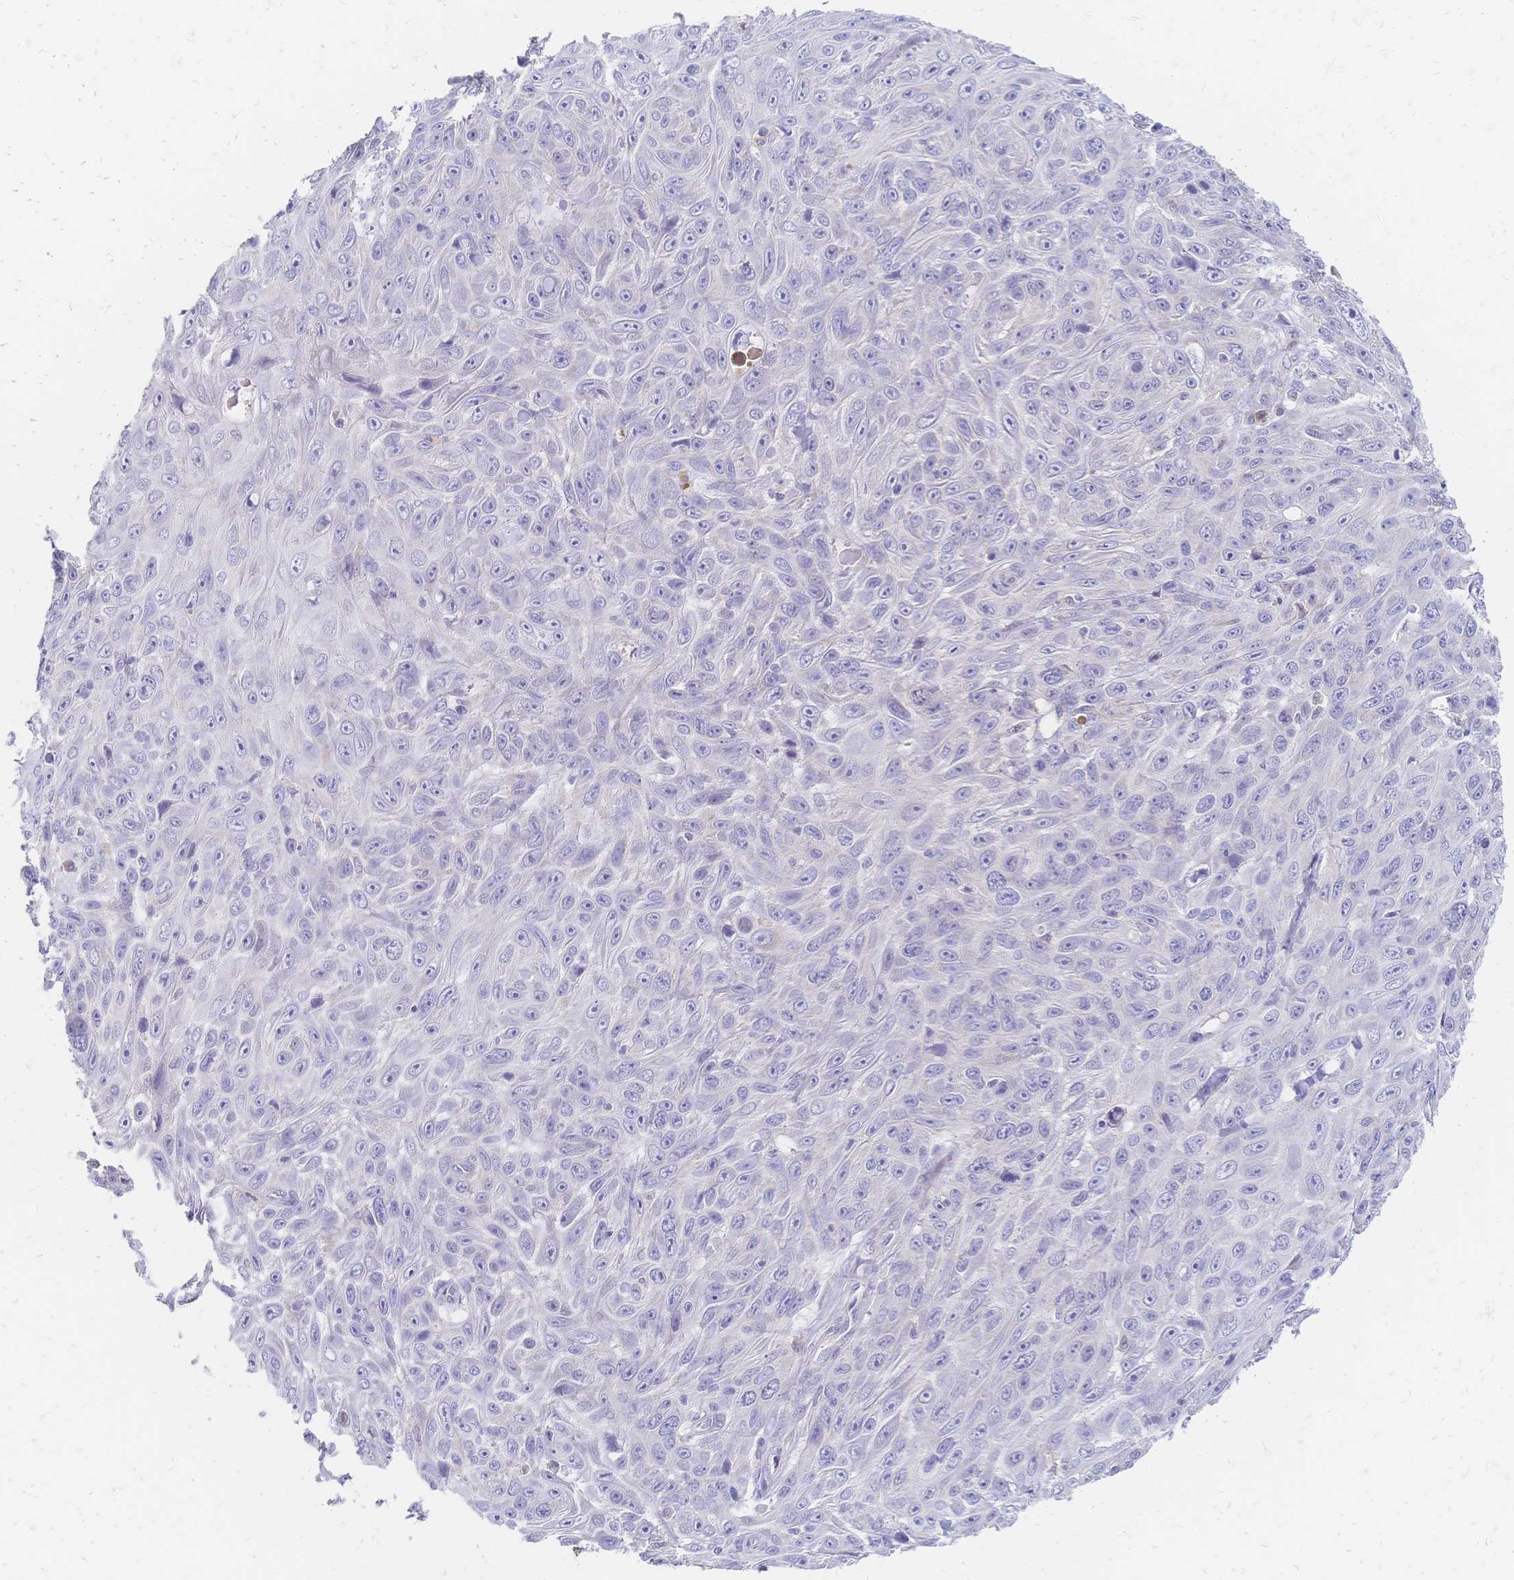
{"staining": {"intensity": "negative", "quantity": "none", "location": "none"}, "tissue": "skin cancer", "cell_type": "Tumor cells", "image_type": "cancer", "snomed": [{"axis": "morphology", "description": "Squamous cell carcinoma, NOS"}, {"axis": "topography", "description": "Skin"}], "caption": "Photomicrograph shows no protein staining in tumor cells of squamous cell carcinoma (skin) tissue.", "gene": "VWC2L", "patient": {"sex": "male", "age": 82}}